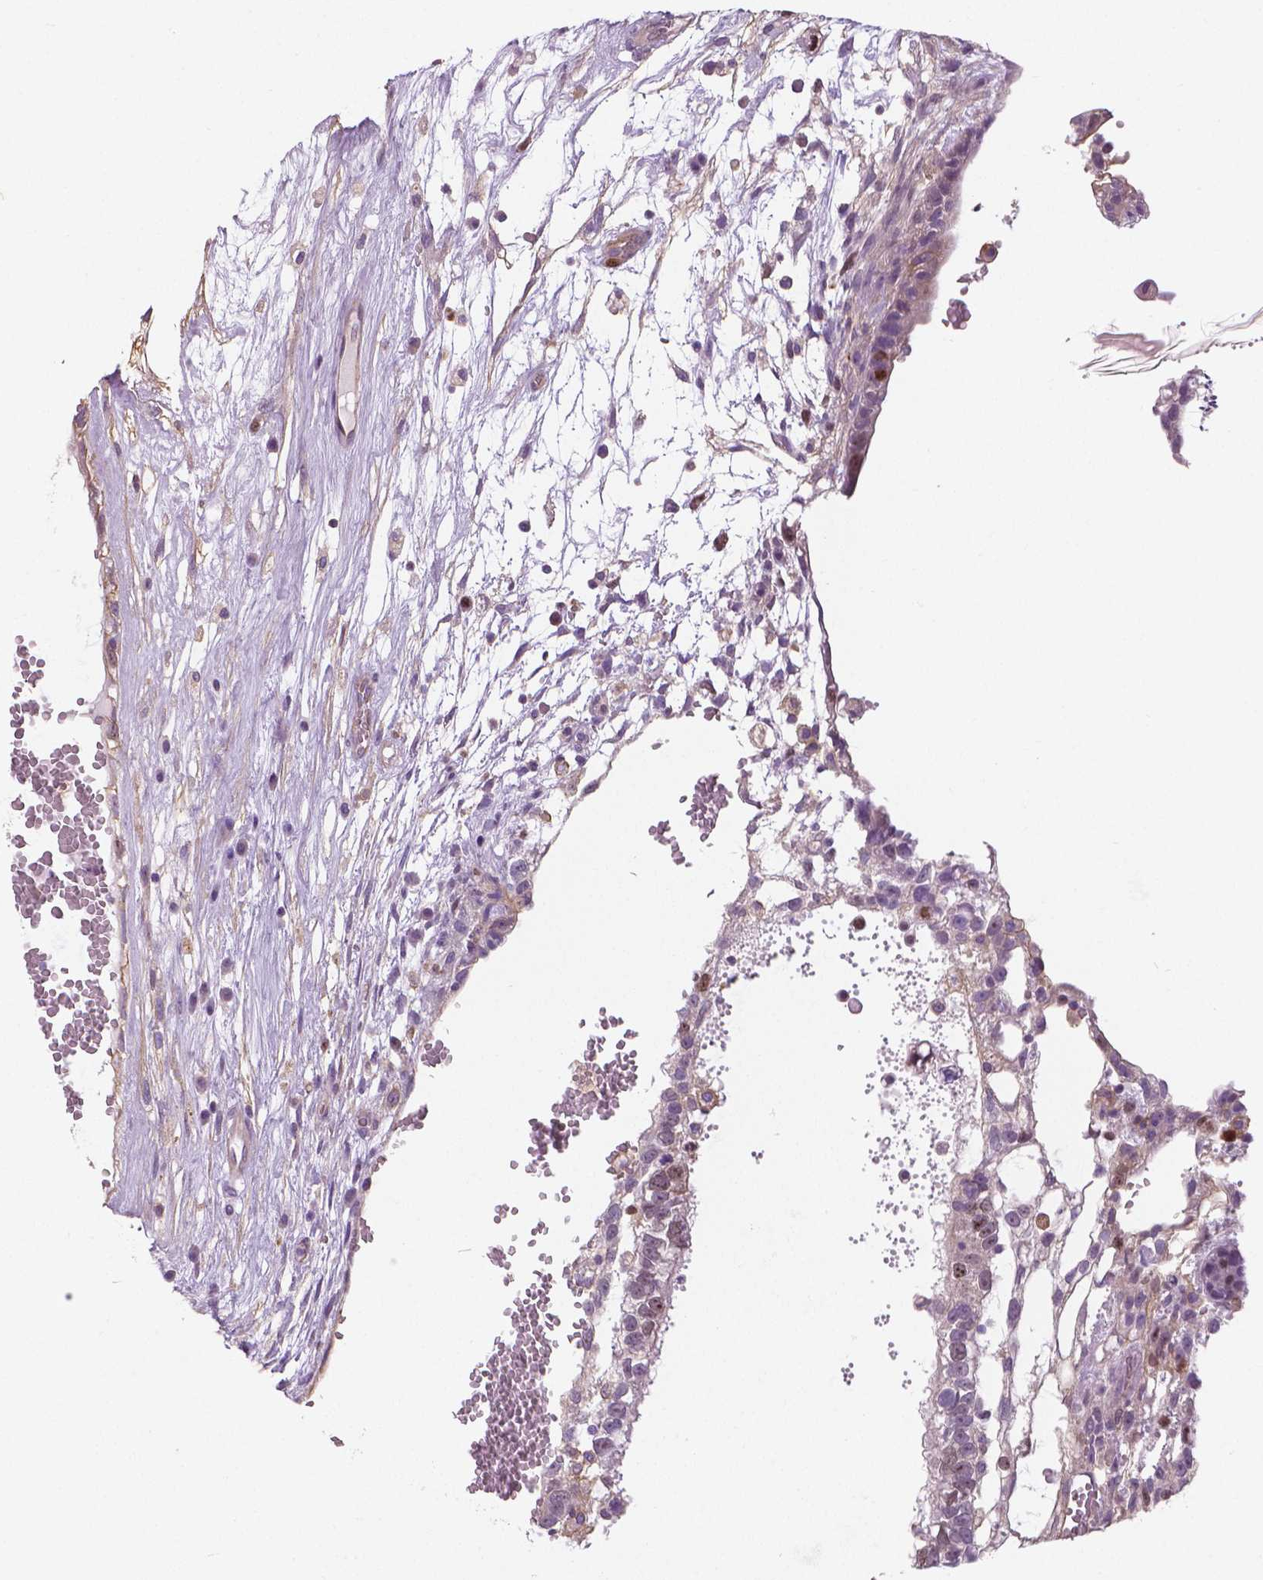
{"staining": {"intensity": "moderate", "quantity": "<25%", "location": "nuclear"}, "tissue": "testis cancer", "cell_type": "Tumor cells", "image_type": "cancer", "snomed": [{"axis": "morphology", "description": "Normal tissue, NOS"}, {"axis": "morphology", "description": "Carcinoma, Embryonal, NOS"}, {"axis": "topography", "description": "Testis"}], "caption": "This histopathology image demonstrates IHC staining of human testis embryonal carcinoma, with low moderate nuclear expression in approximately <25% of tumor cells.", "gene": "MKI67", "patient": {"sex": "male", "age": 32}}